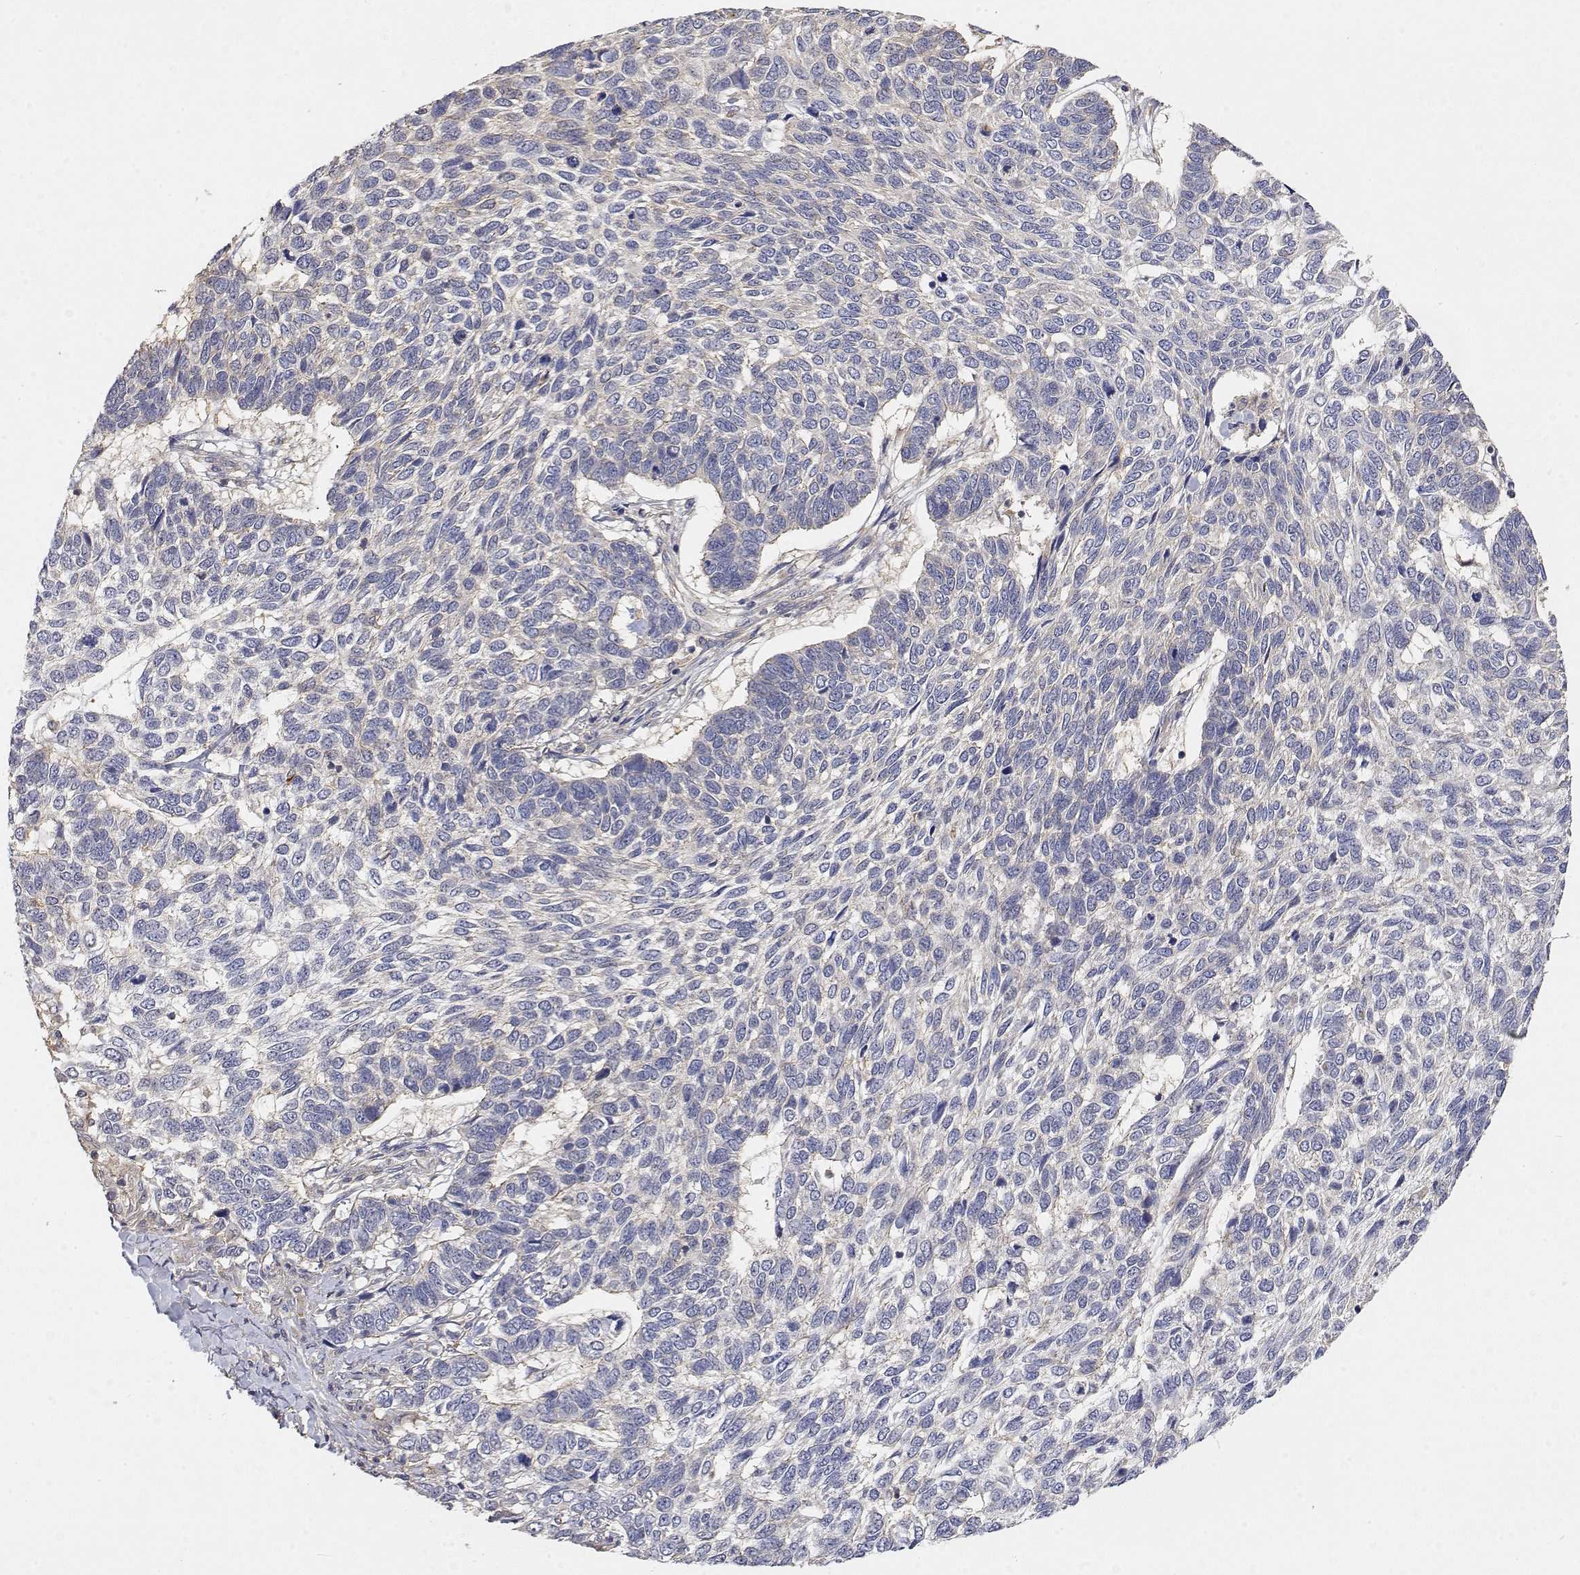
{"staining": {"intensity": "negative", "quantity": "none", "location": "none"}, "tissue": "skin cancer", "cell_type": "Tumor cells", "image_type": "cancer", "snomed": [{"axis": "morphology", "description": "Basal cell carcinoma"}, {"axis": "topography", "description": "Skin"}], "caption": "Immunohistochemistry of skin cancer (basal cell carcinoma) displays no staining in tumor cells.", "gene": "LONRF3", "patient": {"sex": "female", "age": 65}}